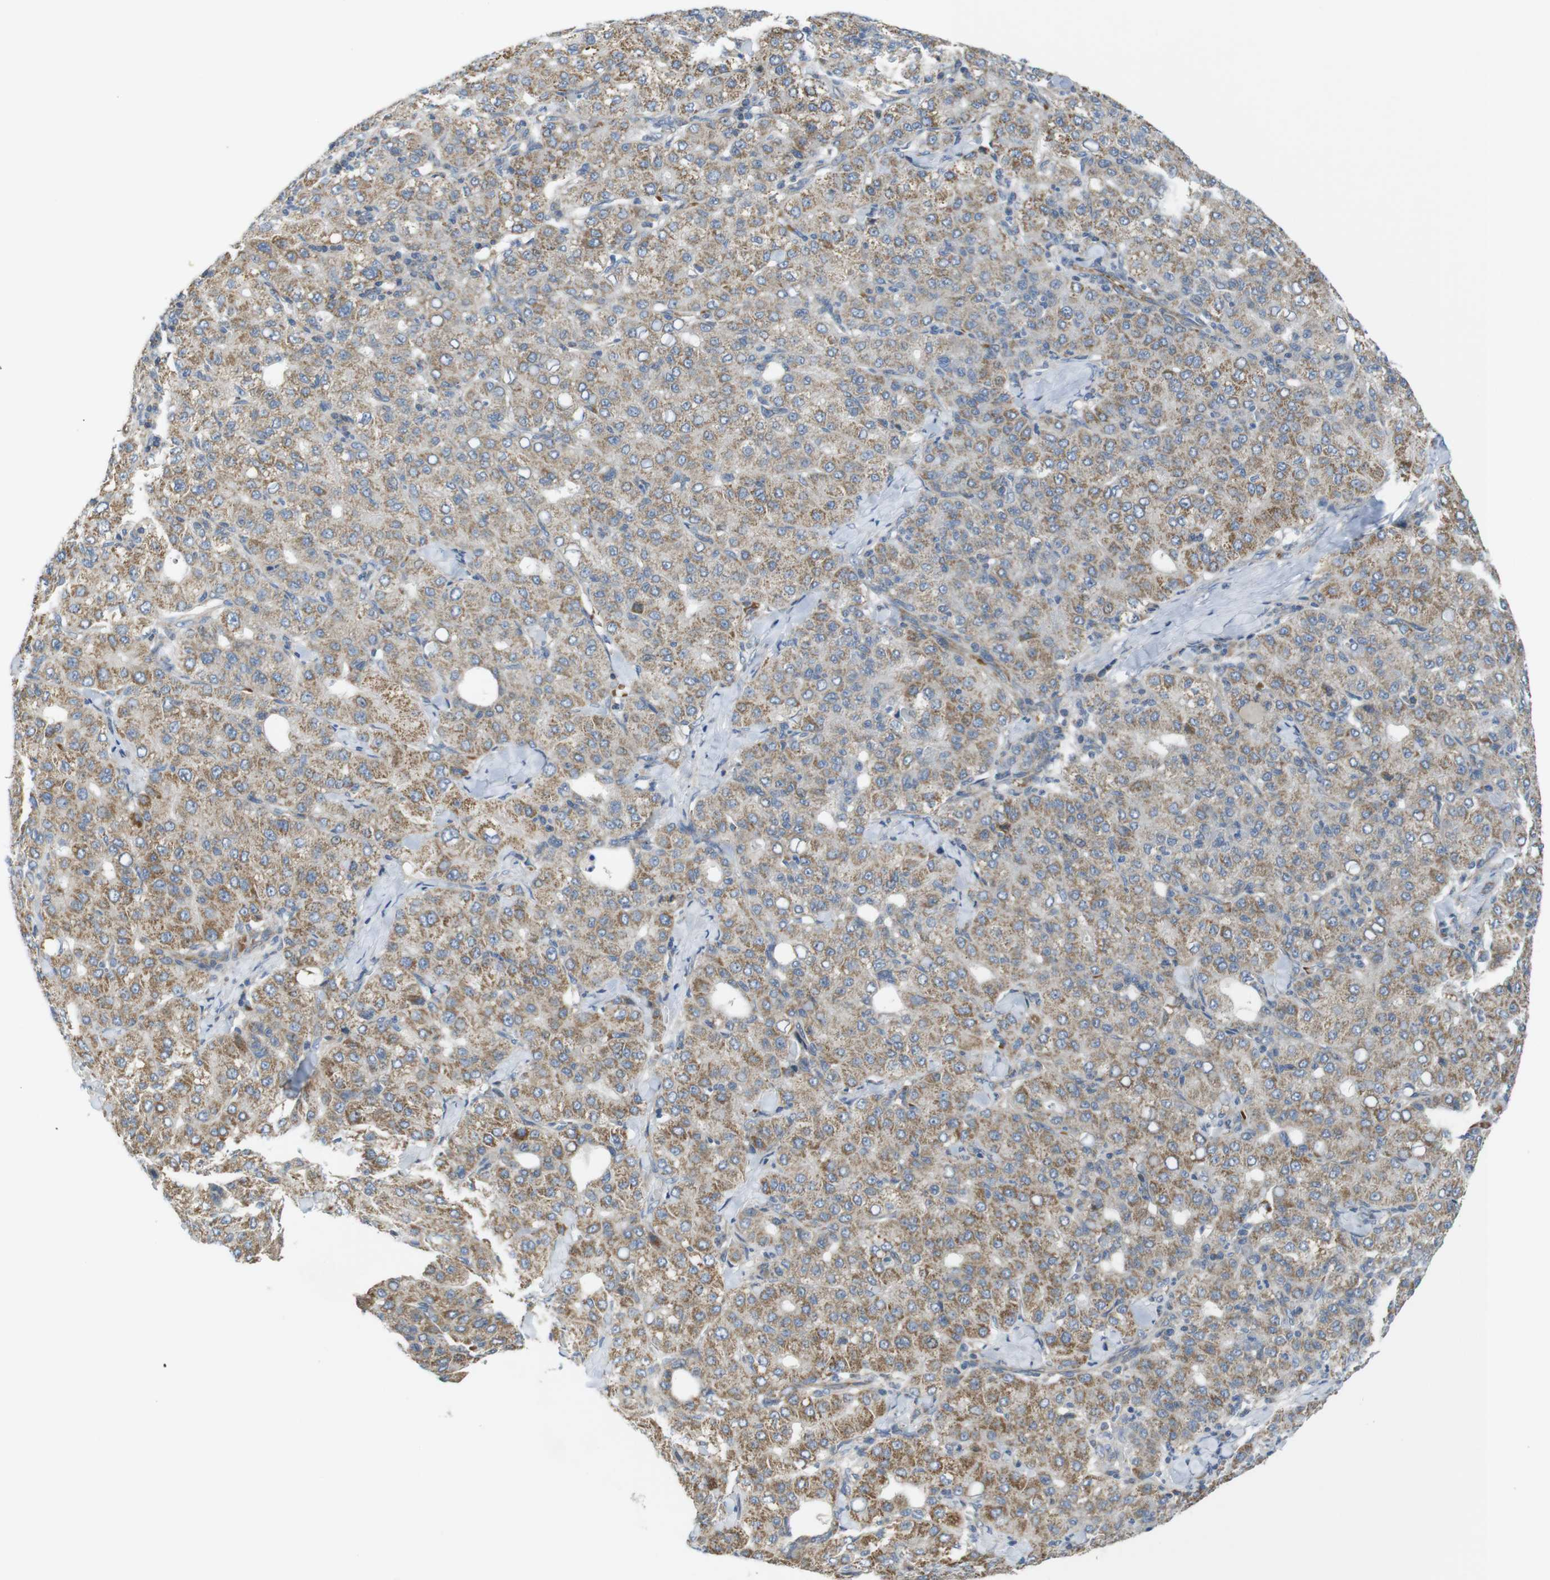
{"staining": {"intensity": "moderate", "quantity": ">75%", "location": "cytoplasmic/membranous"}, "tissue": "liver cancer", "cell_type": "Tumor cells", "image_type": "cancer", "snomed": [{"axis": "morphology", "description": "Carcinoma, Hepatocellular, NOS"}, {"axis": "topography", "description": "Liver"}], "caption": "A medium amount of moderate cytoplasmic/membranous expression is present in about >75% of tumor cells in liver cancer (hepatocellular carcinoma) tissue.", "gene": "MARCHF1", "patient": {"sex": "male", "age": 65}}